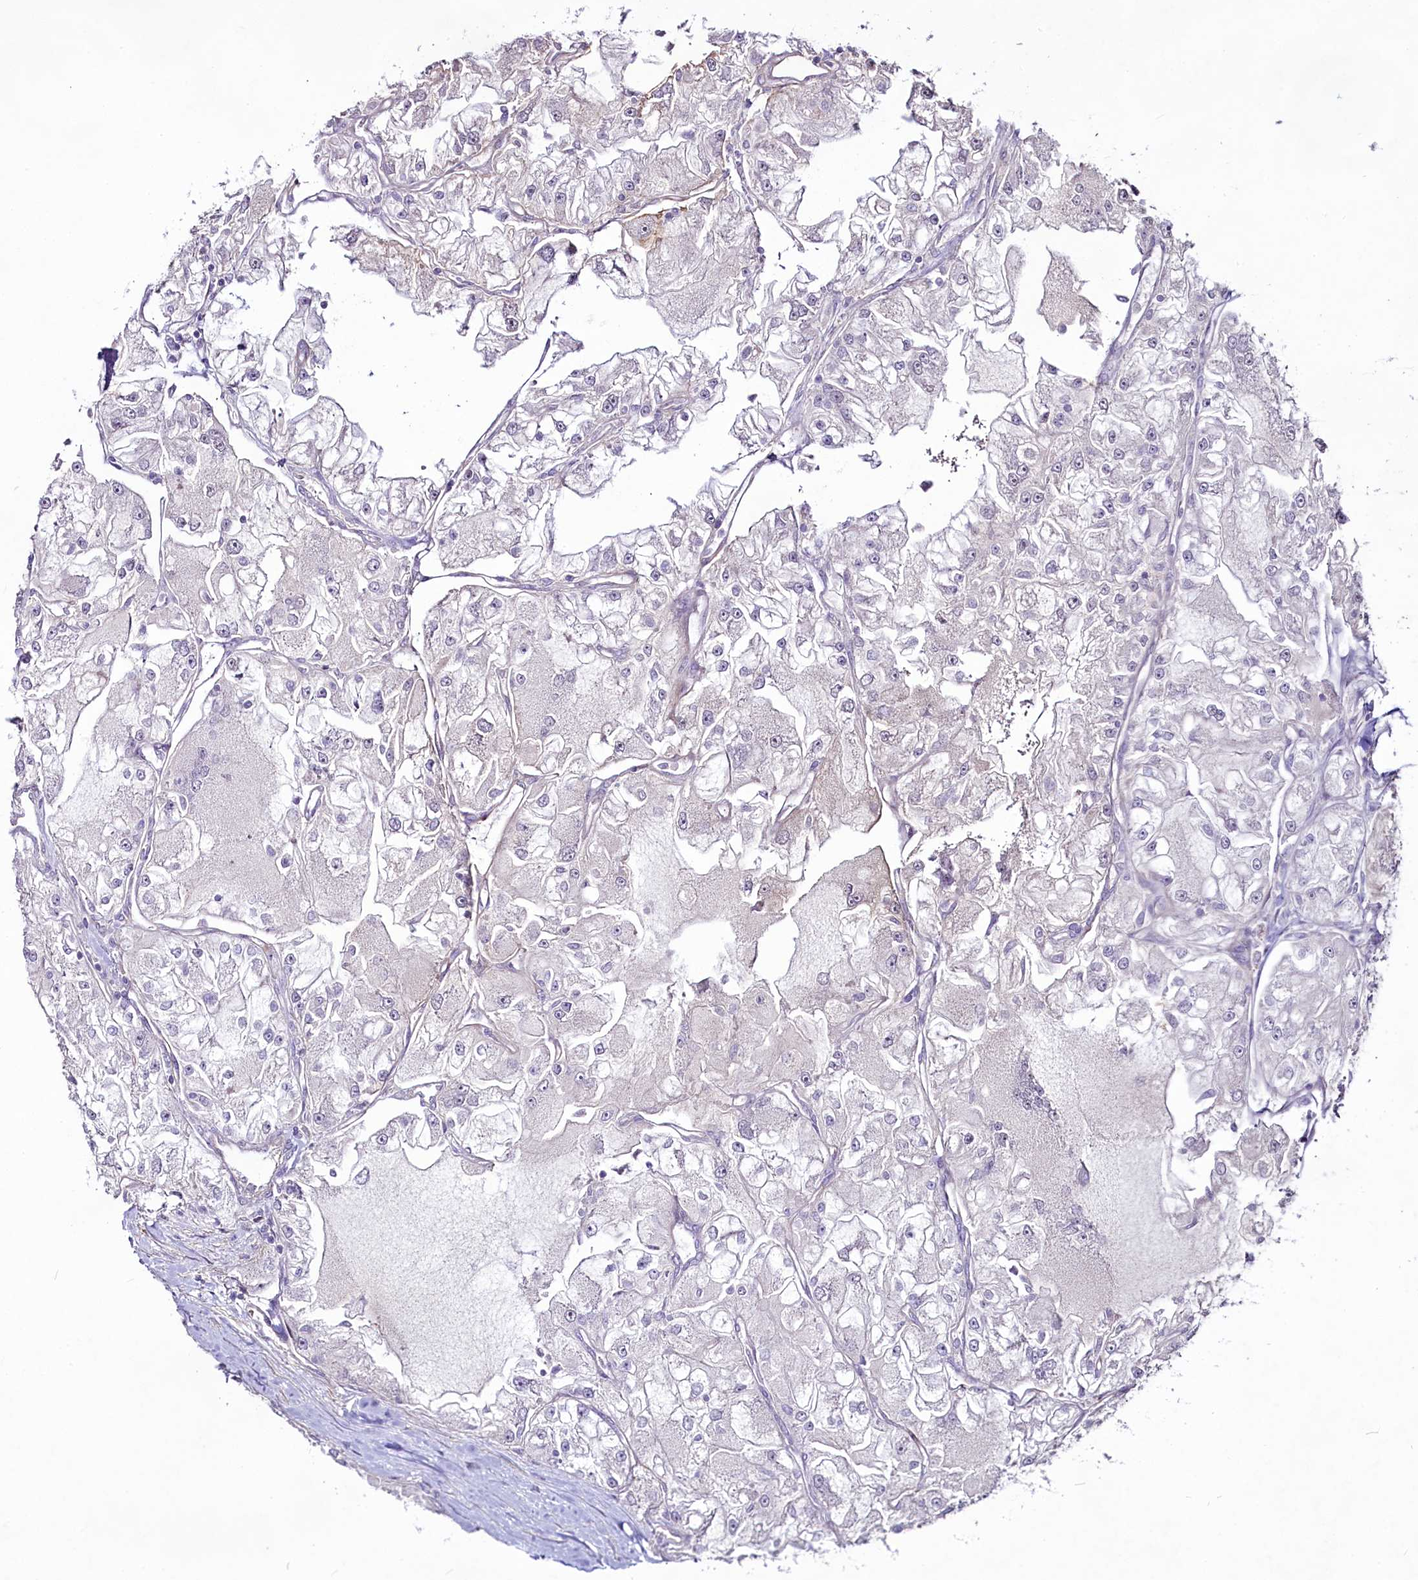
{"staining": {"intensity": "negative", "quantity": "none", "location": "none"}, "tissue": "renal cancer", "cell_type": "Tumor cells", "image_type": "cancer", "snomed": [{"axis": "morphology", "description": "Adenocarcinoma, NOS"}, {"axis": "topography", "description": "Kidney"}], "caption": "A micrograph of adenocarcinoma (renal) stained for a protein demonstrates no brown staining in tumor cells. (Brightfield microscopy of DAB IHC at high magnification).", "gene": "SUSD3", "patient": {"sex": "female", "age": 72}}